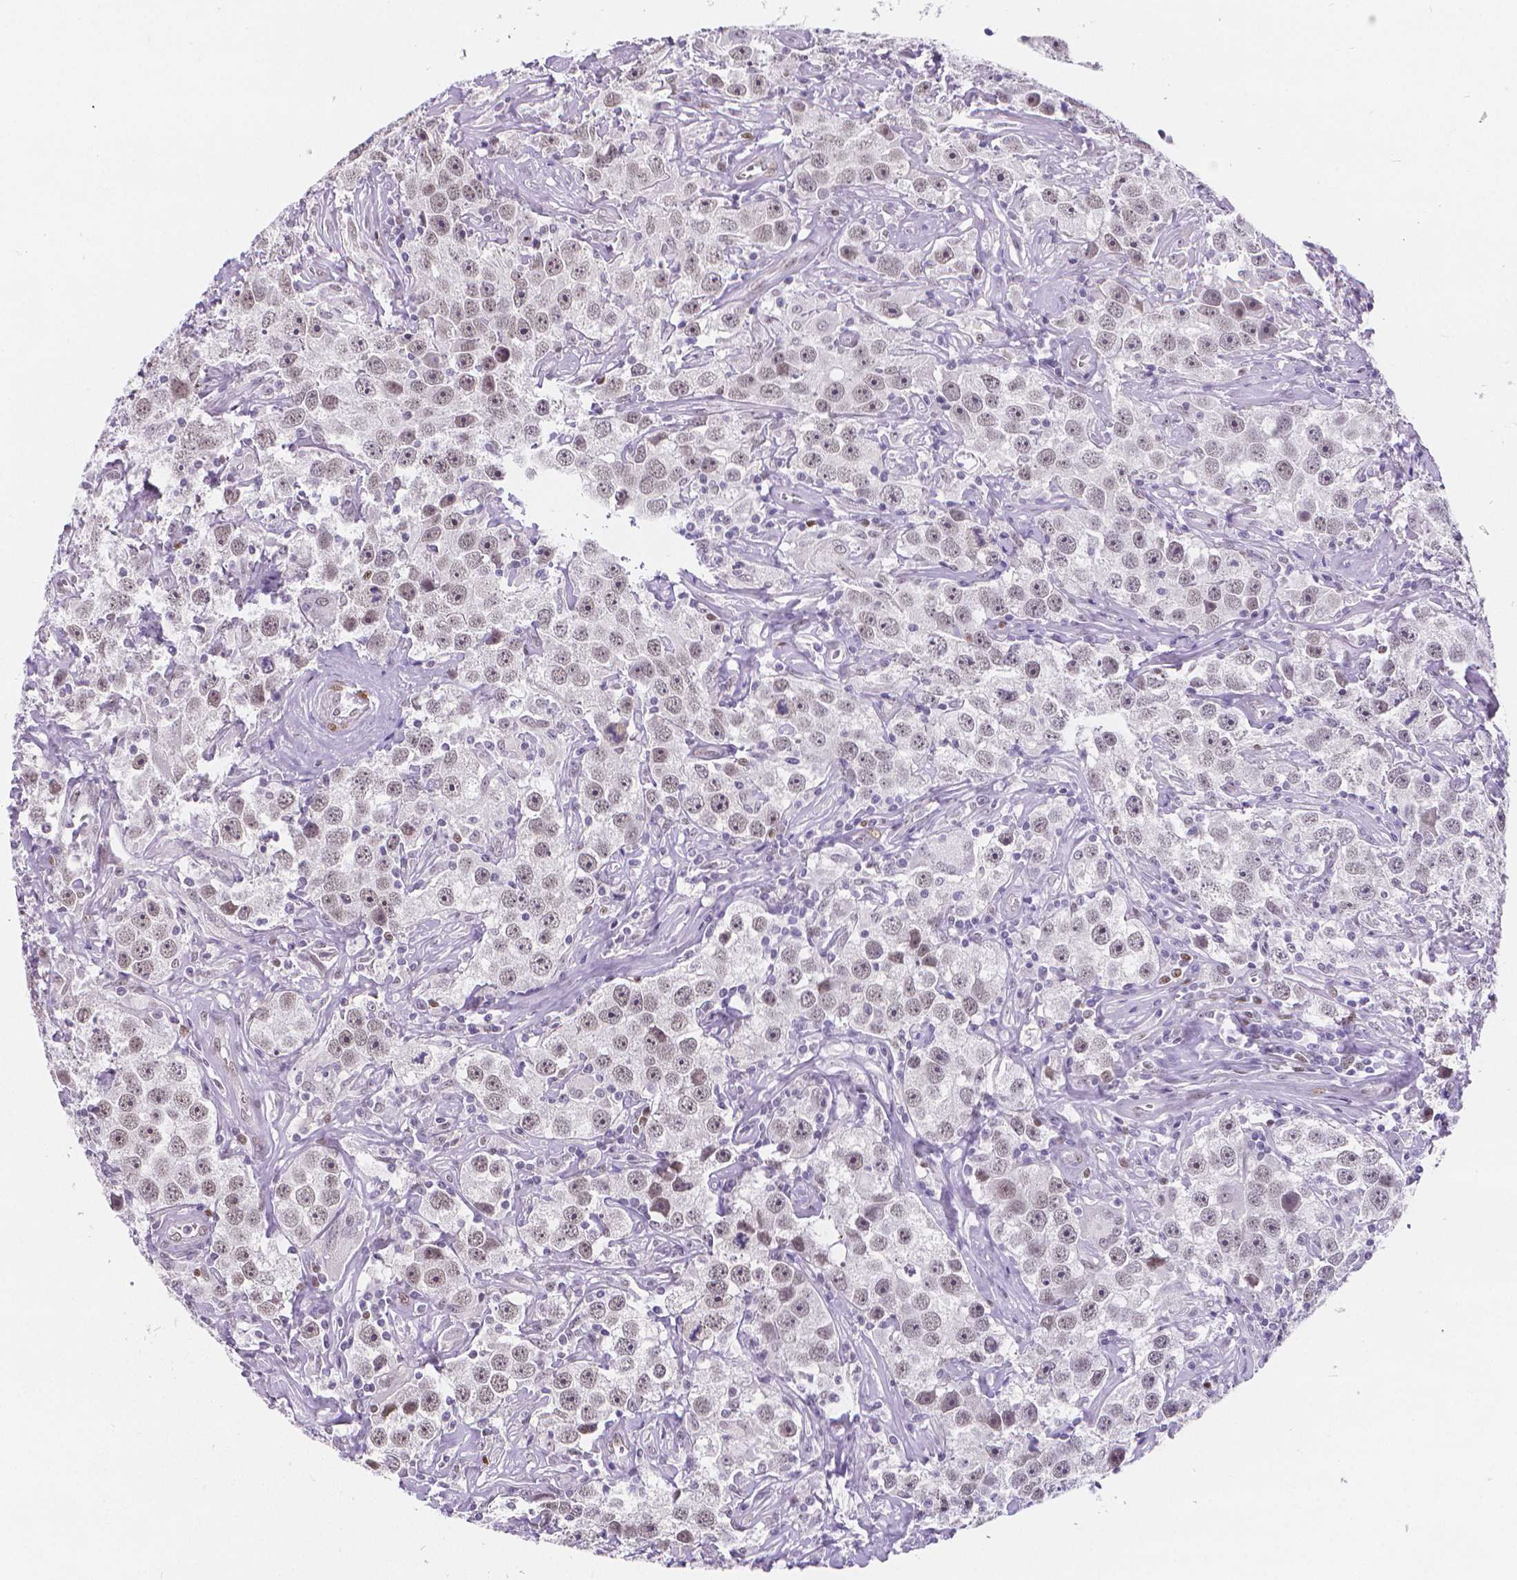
{"staining": {"intensity": "weak", "quantity": "25%-75%", "location": "nuclear"}, "tissue": "testis cancer", "cell_type": "Tumor cells", "image_type": "cancer", "snomed": [{"axis": "morphology", "description": "Seminoma, NOS"}, {"axis": "topography", "description": "Testis"}], "caption": "The image demonstrates staining of testis cancer (seminoma), revealing weak nuclear protein staining (brown color) within tumor cells. (Stains: DAB (3,3'-diaminobenzidine) in brown, nuclei in blue, Microscopy: brightfield microscopy at high magnification).", "gene": "MEF2C", "patient": {"sex": "male", "age": 49}}